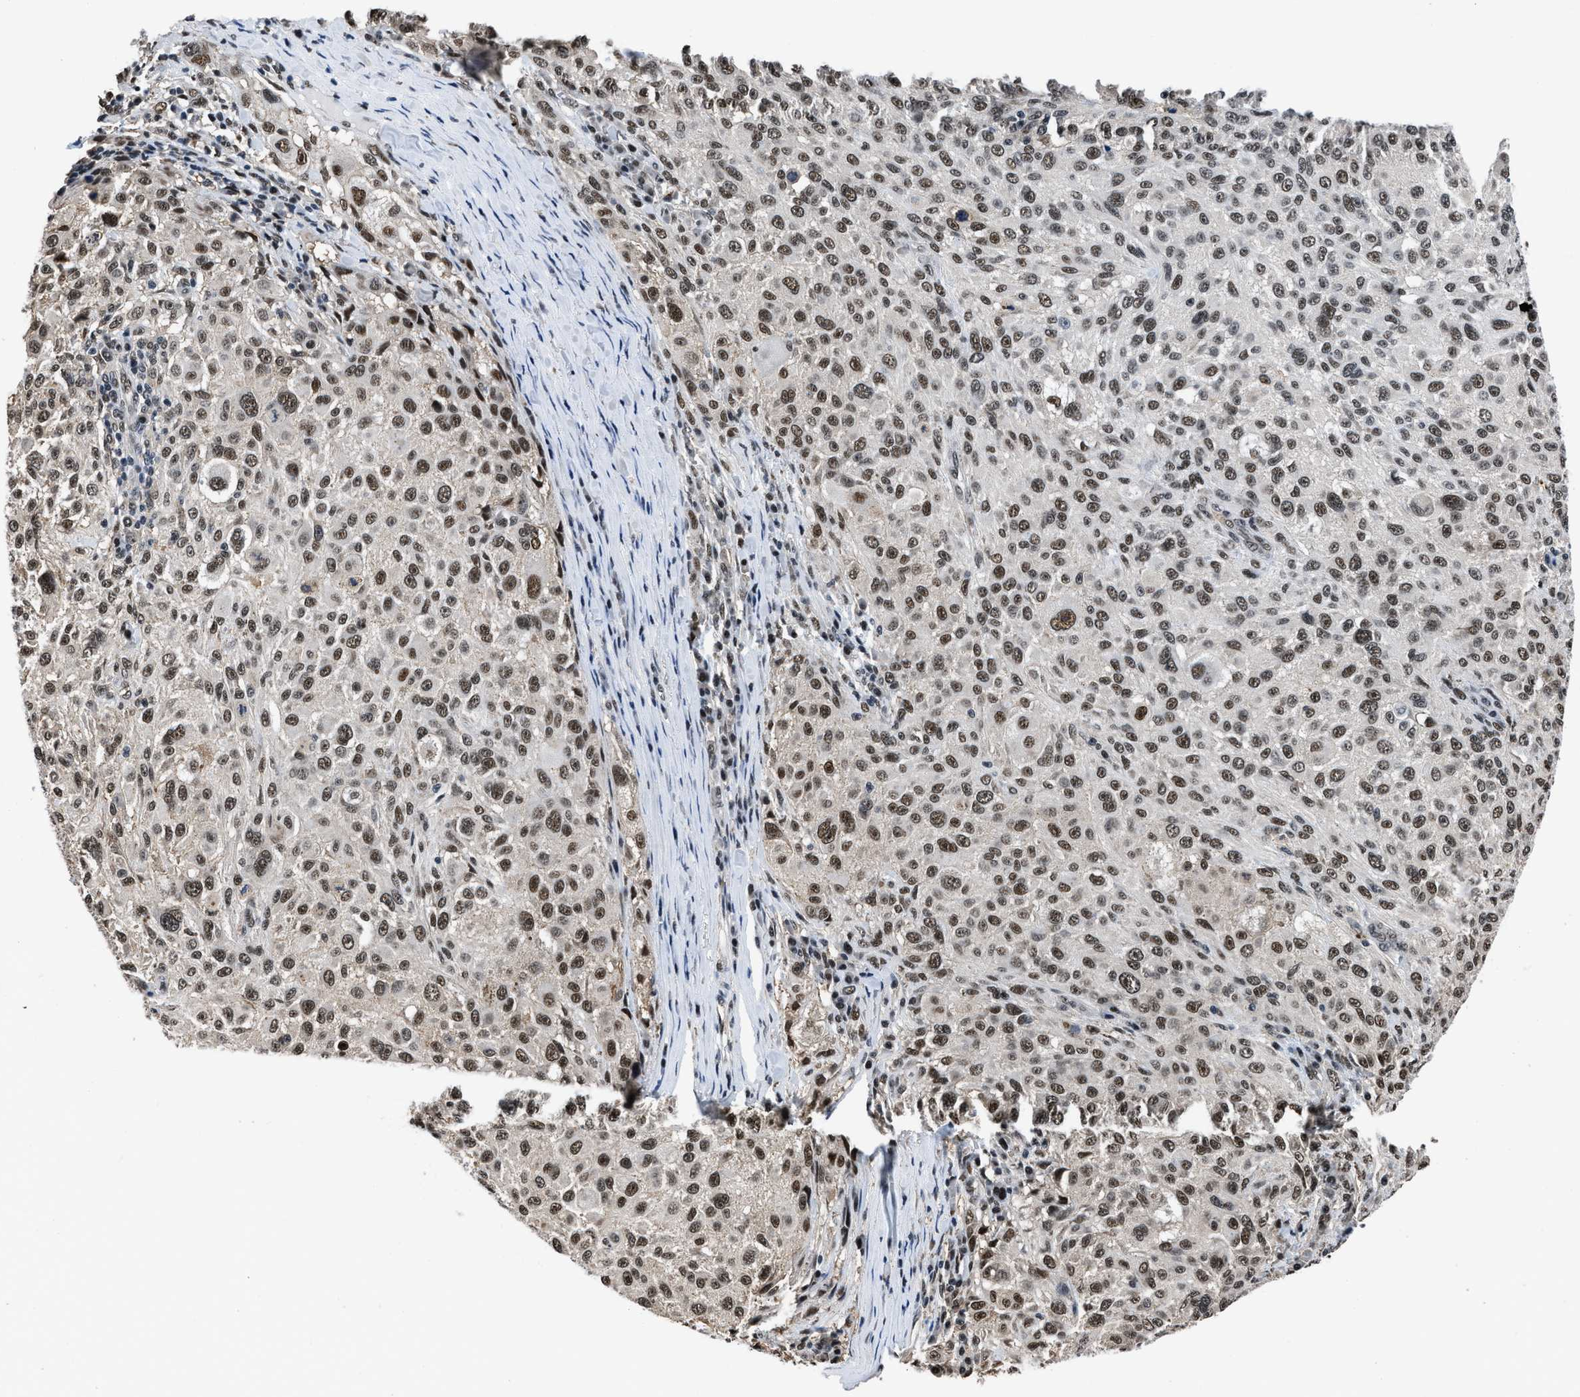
{"staining": {"intensity": "strong", "quantity": ">75%", "location": "nuclear"}, "tissue": "melanoma", "cell_type": "Tumor cells", "image_type": "cancer", "snomed": [{"axis": "morphology", "description": "Necrosis, NOS"}, {"axis": "morphology", "description": "Malignant melanoma, NOS"}, {"axis": "topography", "description": "Skin"}], "caption": "Strong nuclear protein staining is appreciated in about >75% of tumor cells in melanoma.", "gene": "HNRNPH2", "patient": {"sex": "female", "age": 87}}